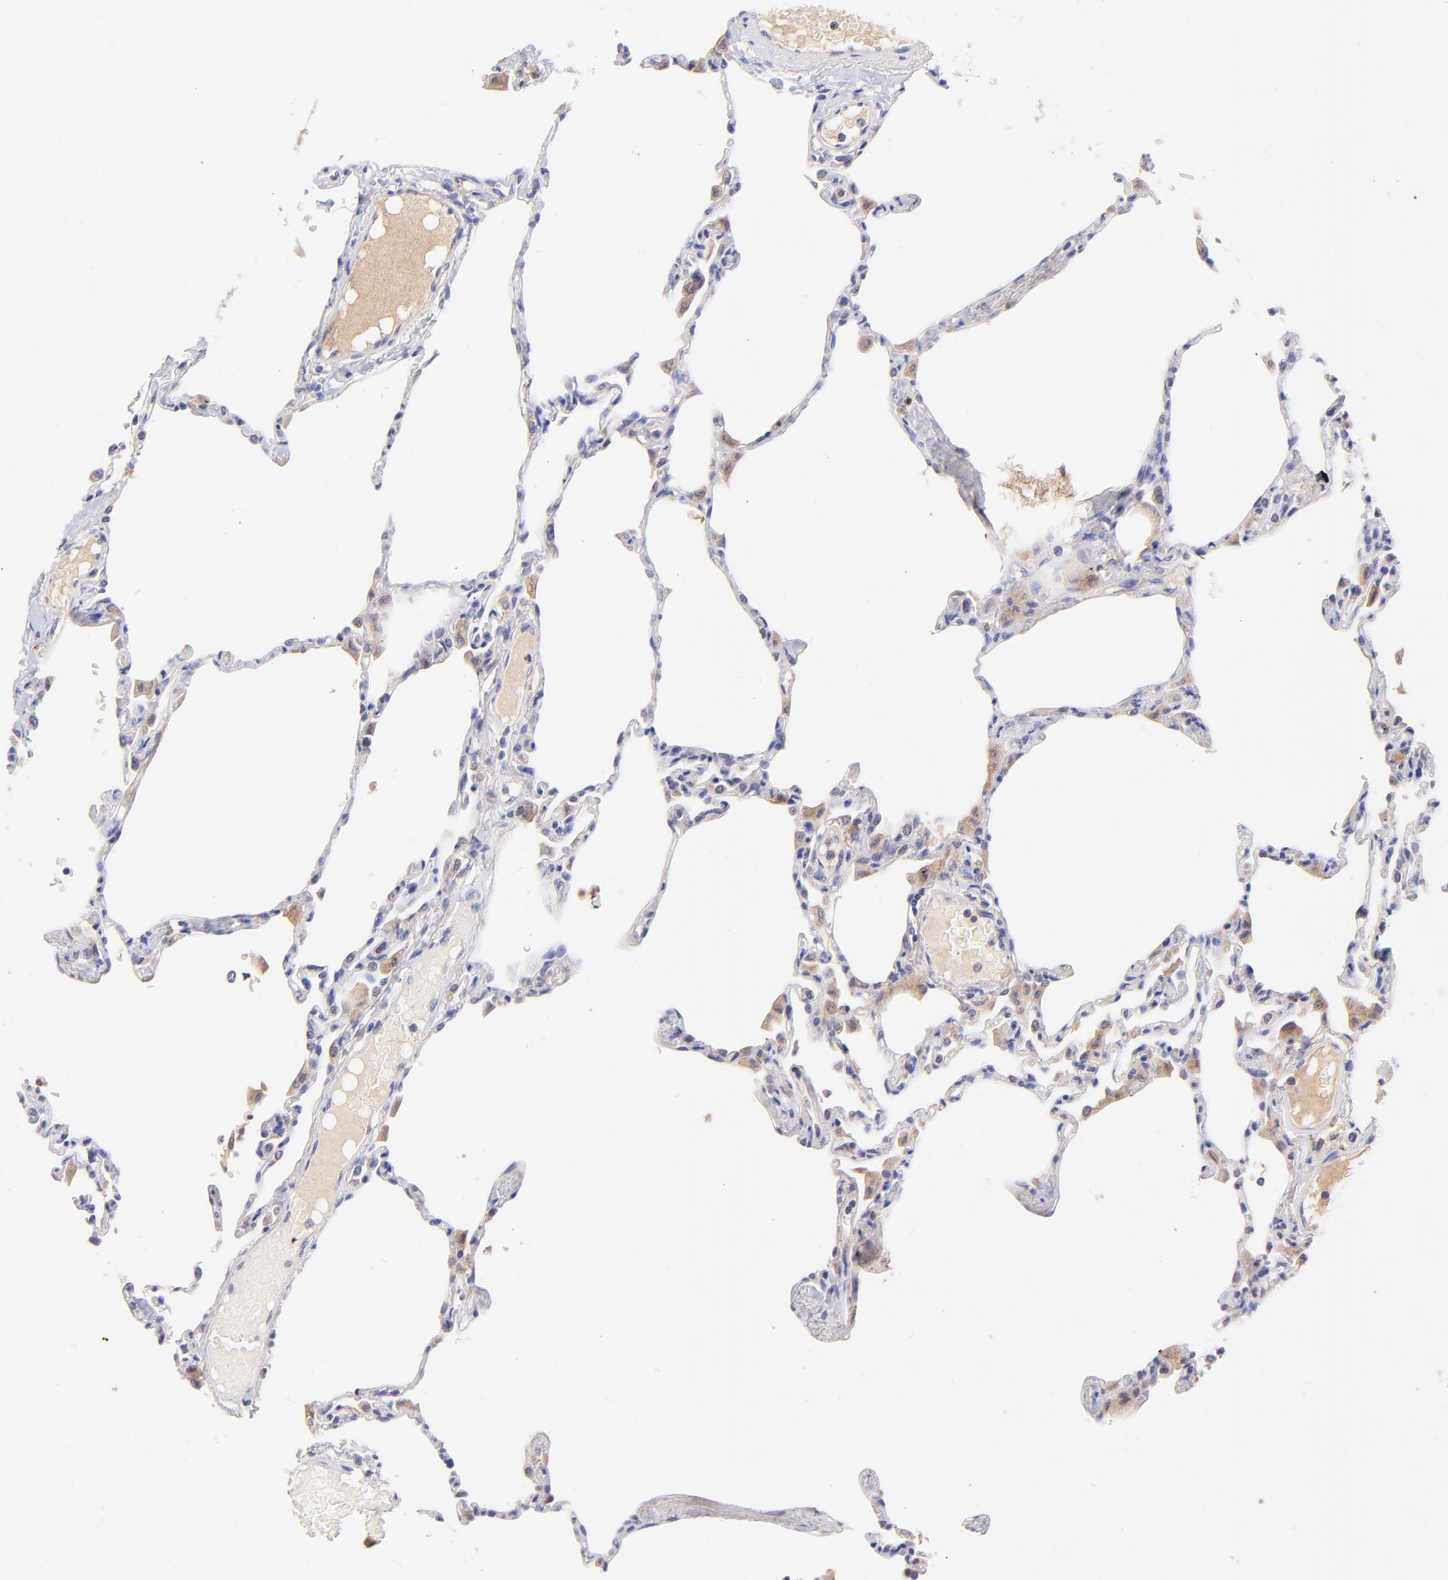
{"staining": {"intensity": "negative", "quantity": "none", "location": "none"}, "tissue": "lung", "cell_type": "Alveolar cells", "image_type": "normal", "snomed": [{"axis": "morphology", "description": "Normal tissue, NOS"}, {"axis": "topography", "description": "Lung"}], "caption": "Immunohistochemistry (IHC) of benign lung displays no staining in alveolar cells.", "gene": "RPL11", "patient": {"sex": "female", "age": 49}}